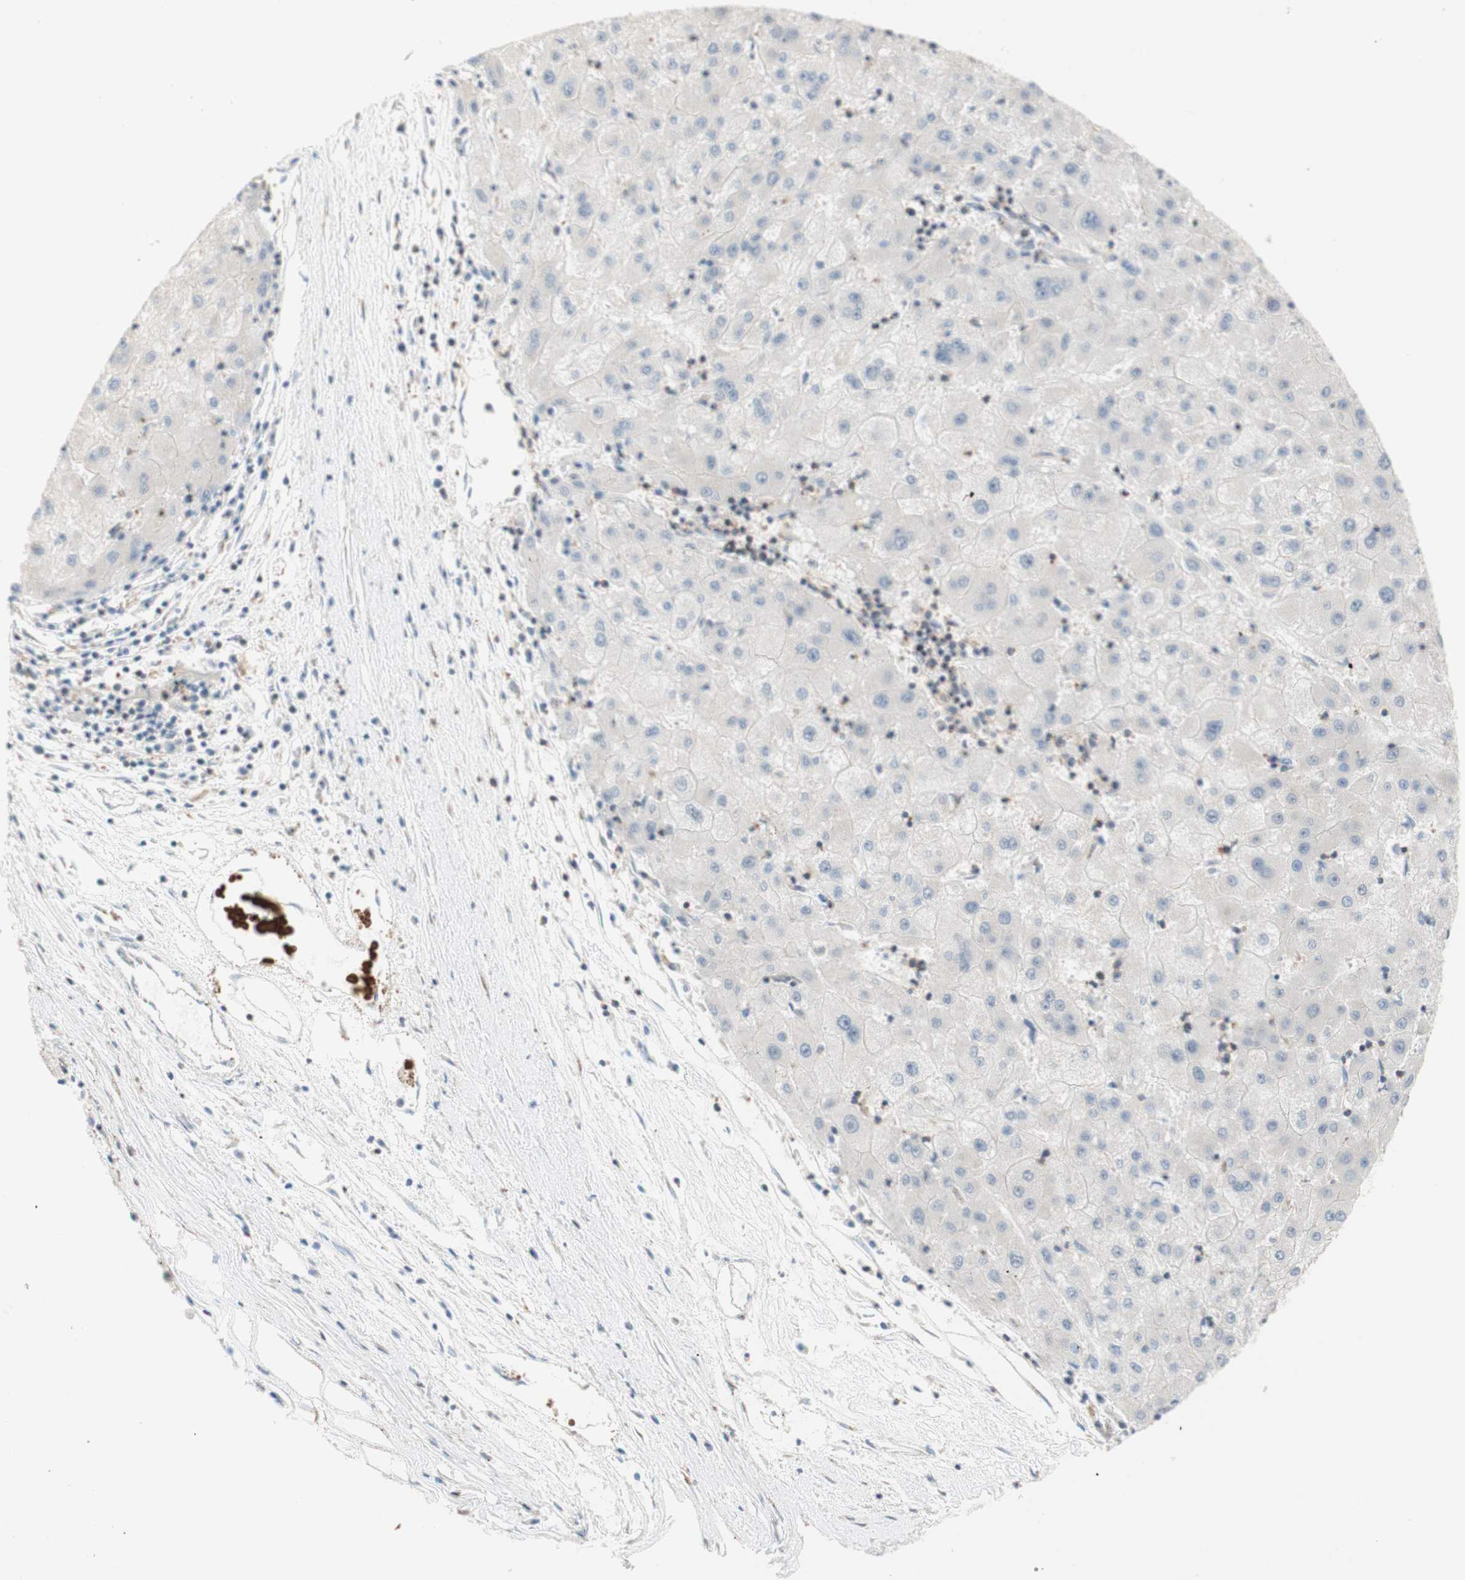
{"staining": {"intensity": "negative", "quantity": "none", "location": "none"}, "tissue": "liver cancer", "cell_type": "Tumor cells", "image_type": "cancer", "snomed": [{"axis": "morphology", "description": "Carcinoma, Hepatocellular, NOS"}, {"axis": "topography", "description": "Liver"}], "caption": "Liver cancer was stained to show a protein in brown. There is no significant positivity in tumor cells. The staining is performed using DAB (3,3'-diaminobenzidine) brown chromogen with nuclei counter-stained in using hematoxylin.", "gene": "SPINK6", "patient": {"sex": "male", "age": 72}}